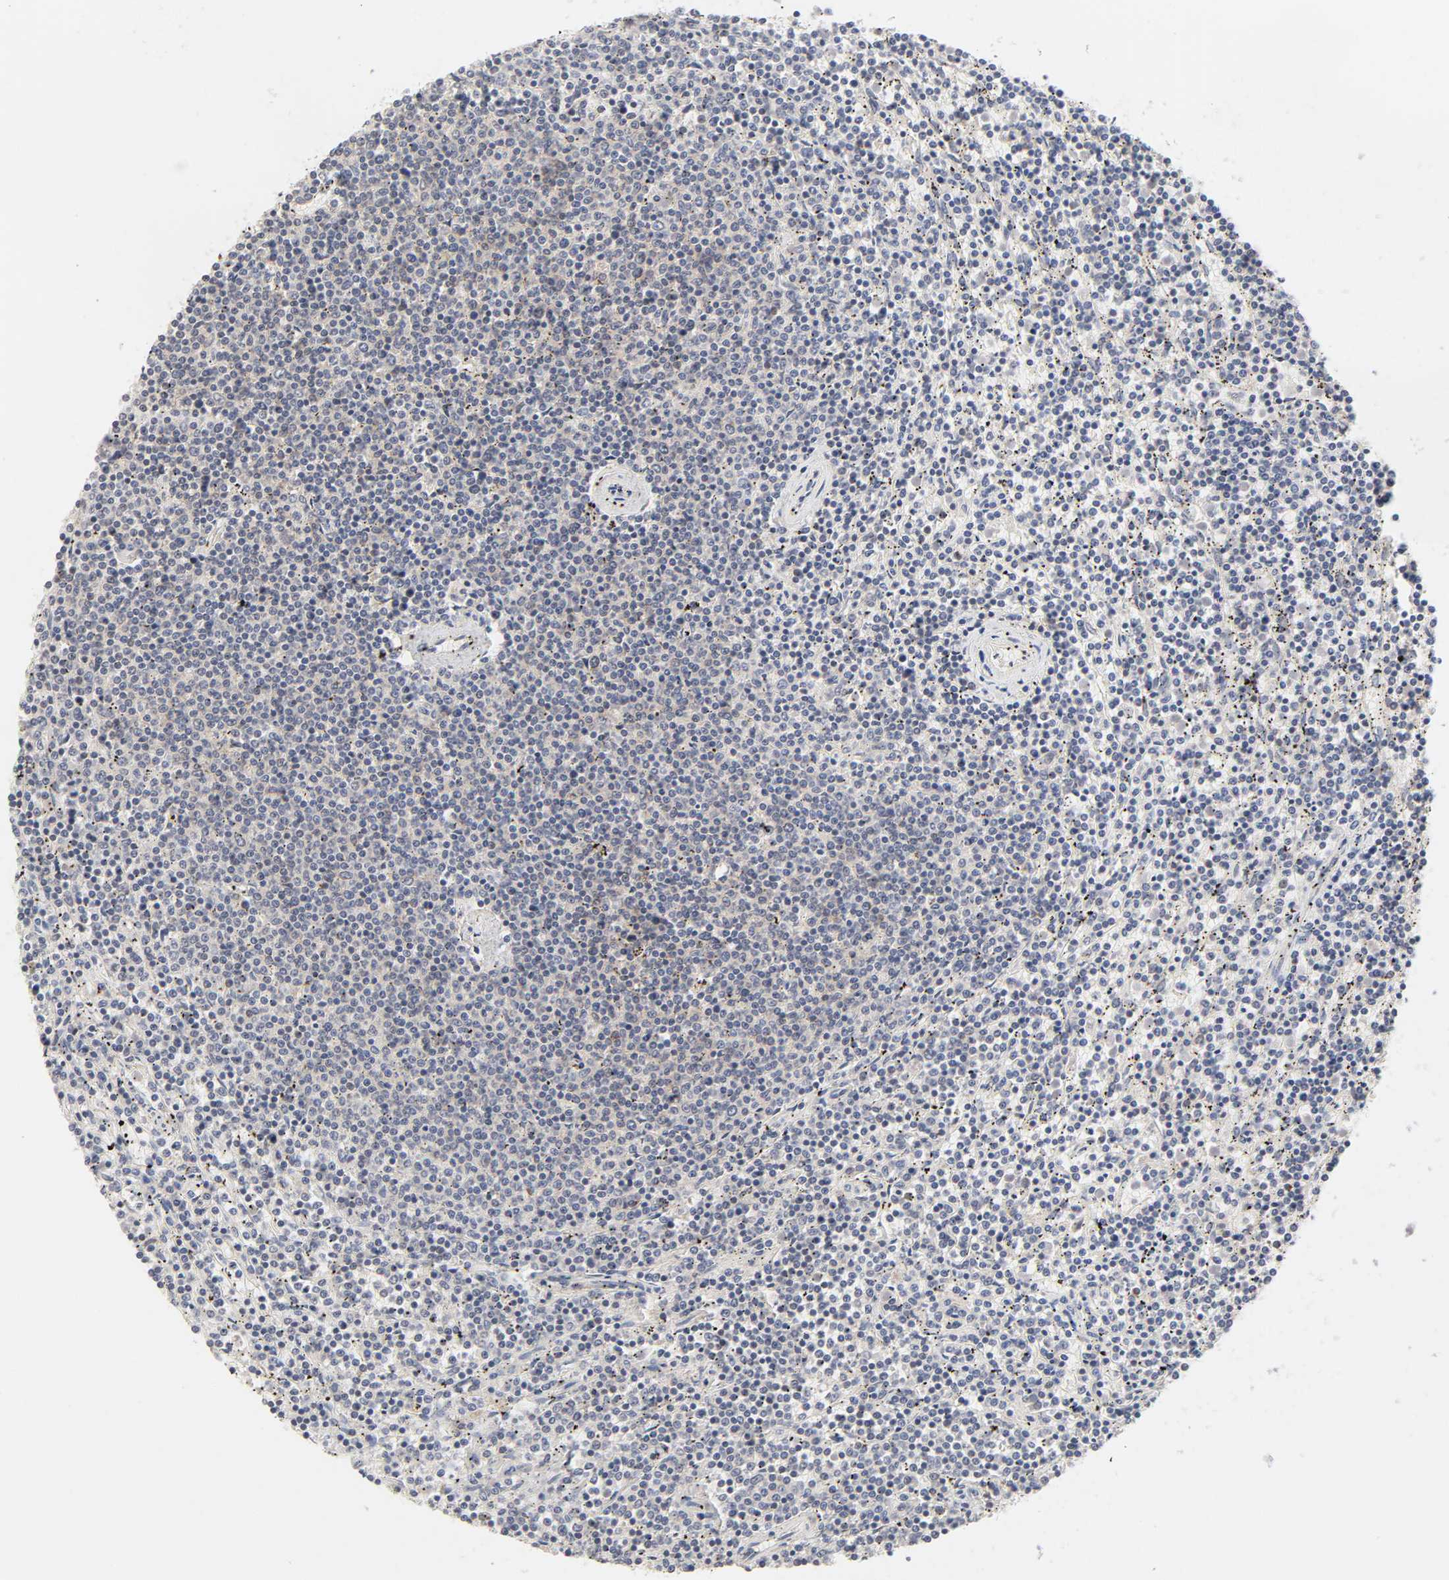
{"staining": {"intensity": "weak", "quantity": "<25%", "location": "cytoplasmic/membranous"}, "tissue": "lymphoma", "cell_type": "Tumor cells", "image_type": "cancer", "snomed": [{"axis": "morphology", "description": "Malignant lymphoma, non-Hodgkin's type, Low grade"}, {"axis": "topography", "description": "Spleen"}], "caption": "Protein analysis of low-grade malignant lymphoma, non-Hodgkin's type demonstrates no significant expression in tumor cells. Nuclei are stained in blue.", "gene": "IL4R", "patient": {"sex": "female", "age": 50}}